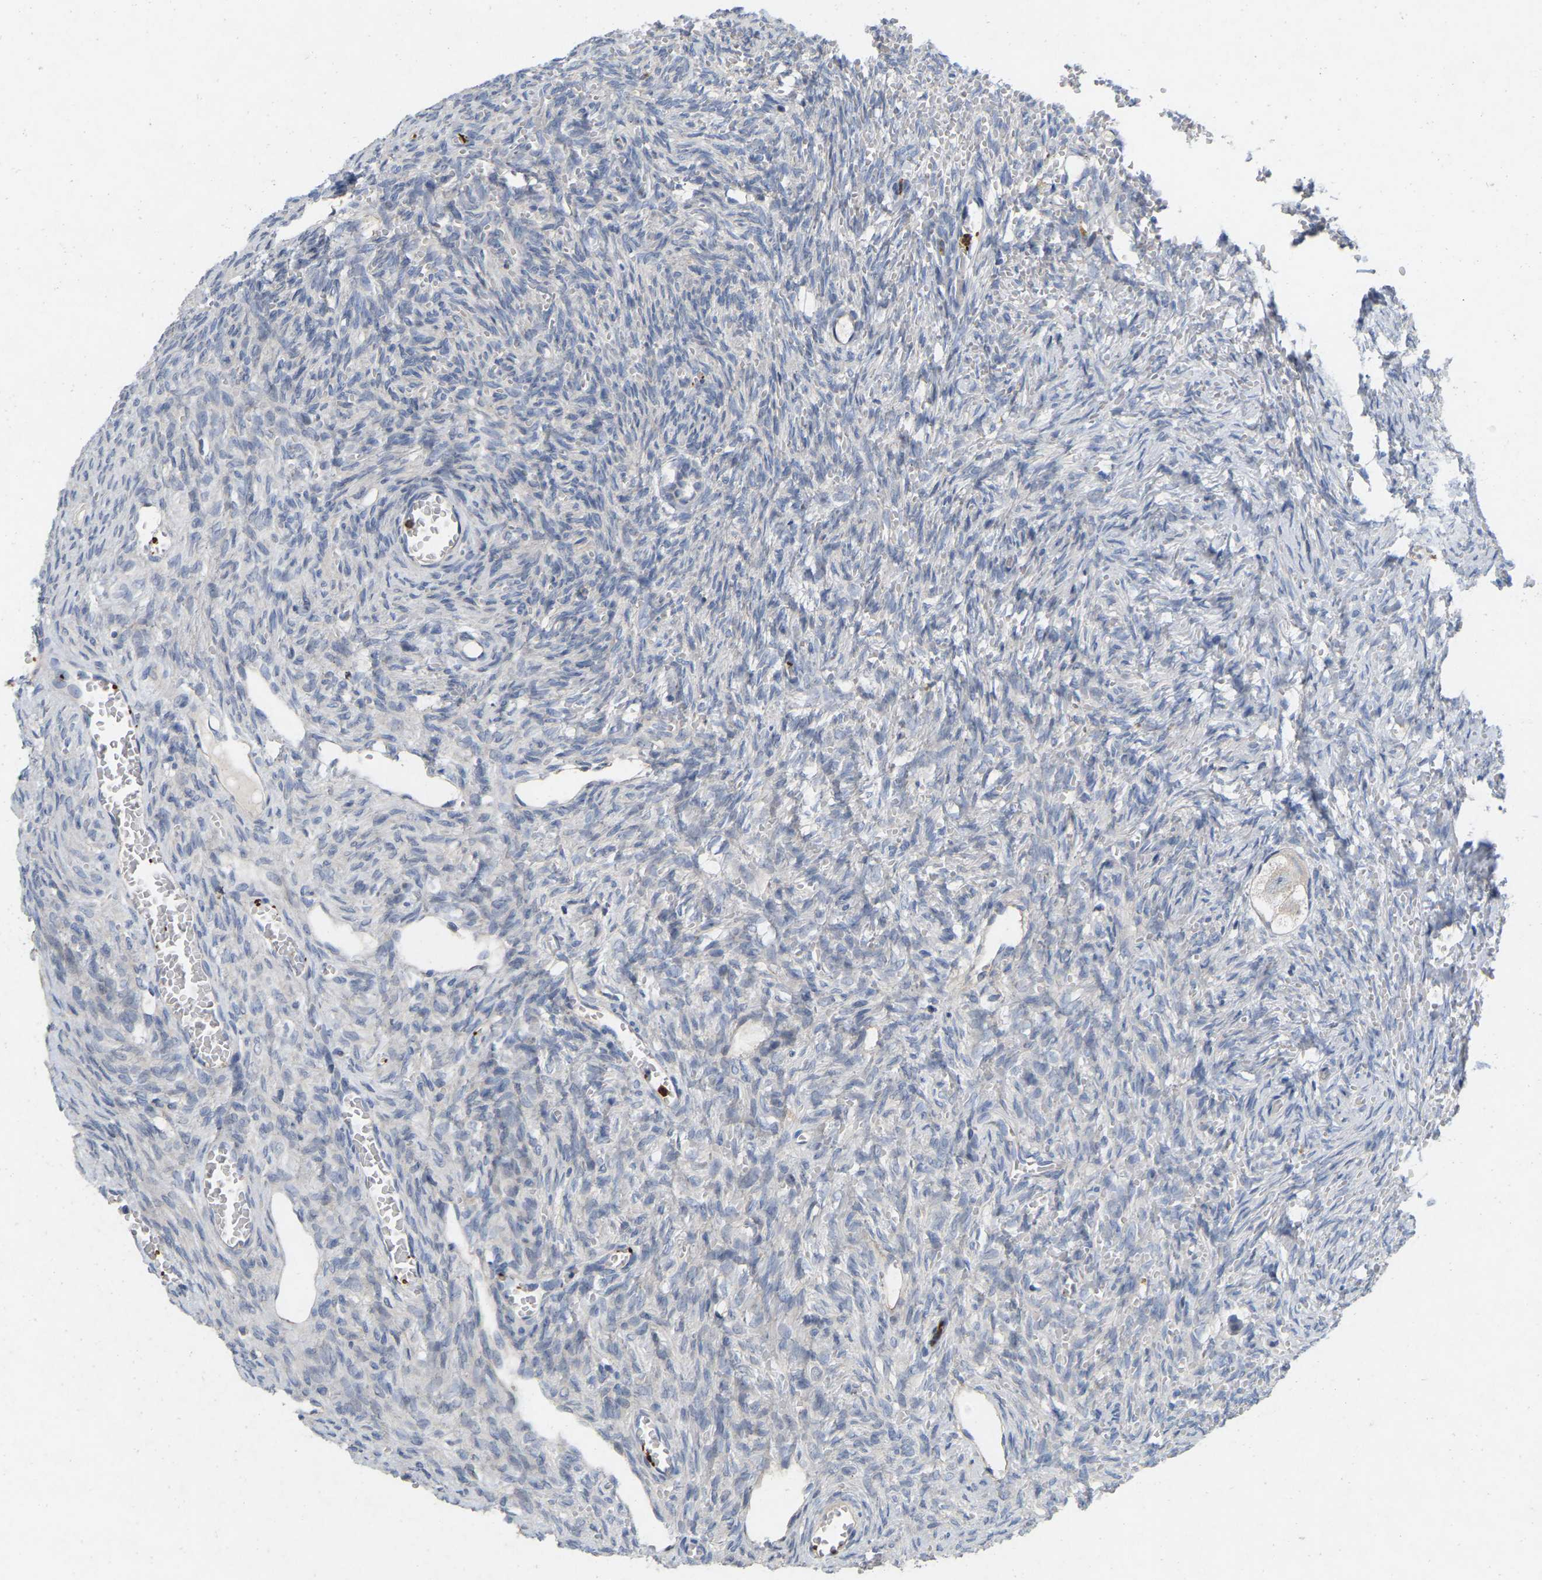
{"staining": {"intensity": "negative", "quantity": "none", "location": "none"}, "tissue": "ovary", "cell_type": "Follicle cells", "image_type": "normal", "snomed": [{"axis": "morphology", "description": "Normal tissue, NOS"}, {"axis": "topography", "description": "Ovary"}], "caption": "Follicle cells show no significant protein expression in normal ovary.", "gene": "RHEB", "patient": {"sex": "female", "age": 27}}